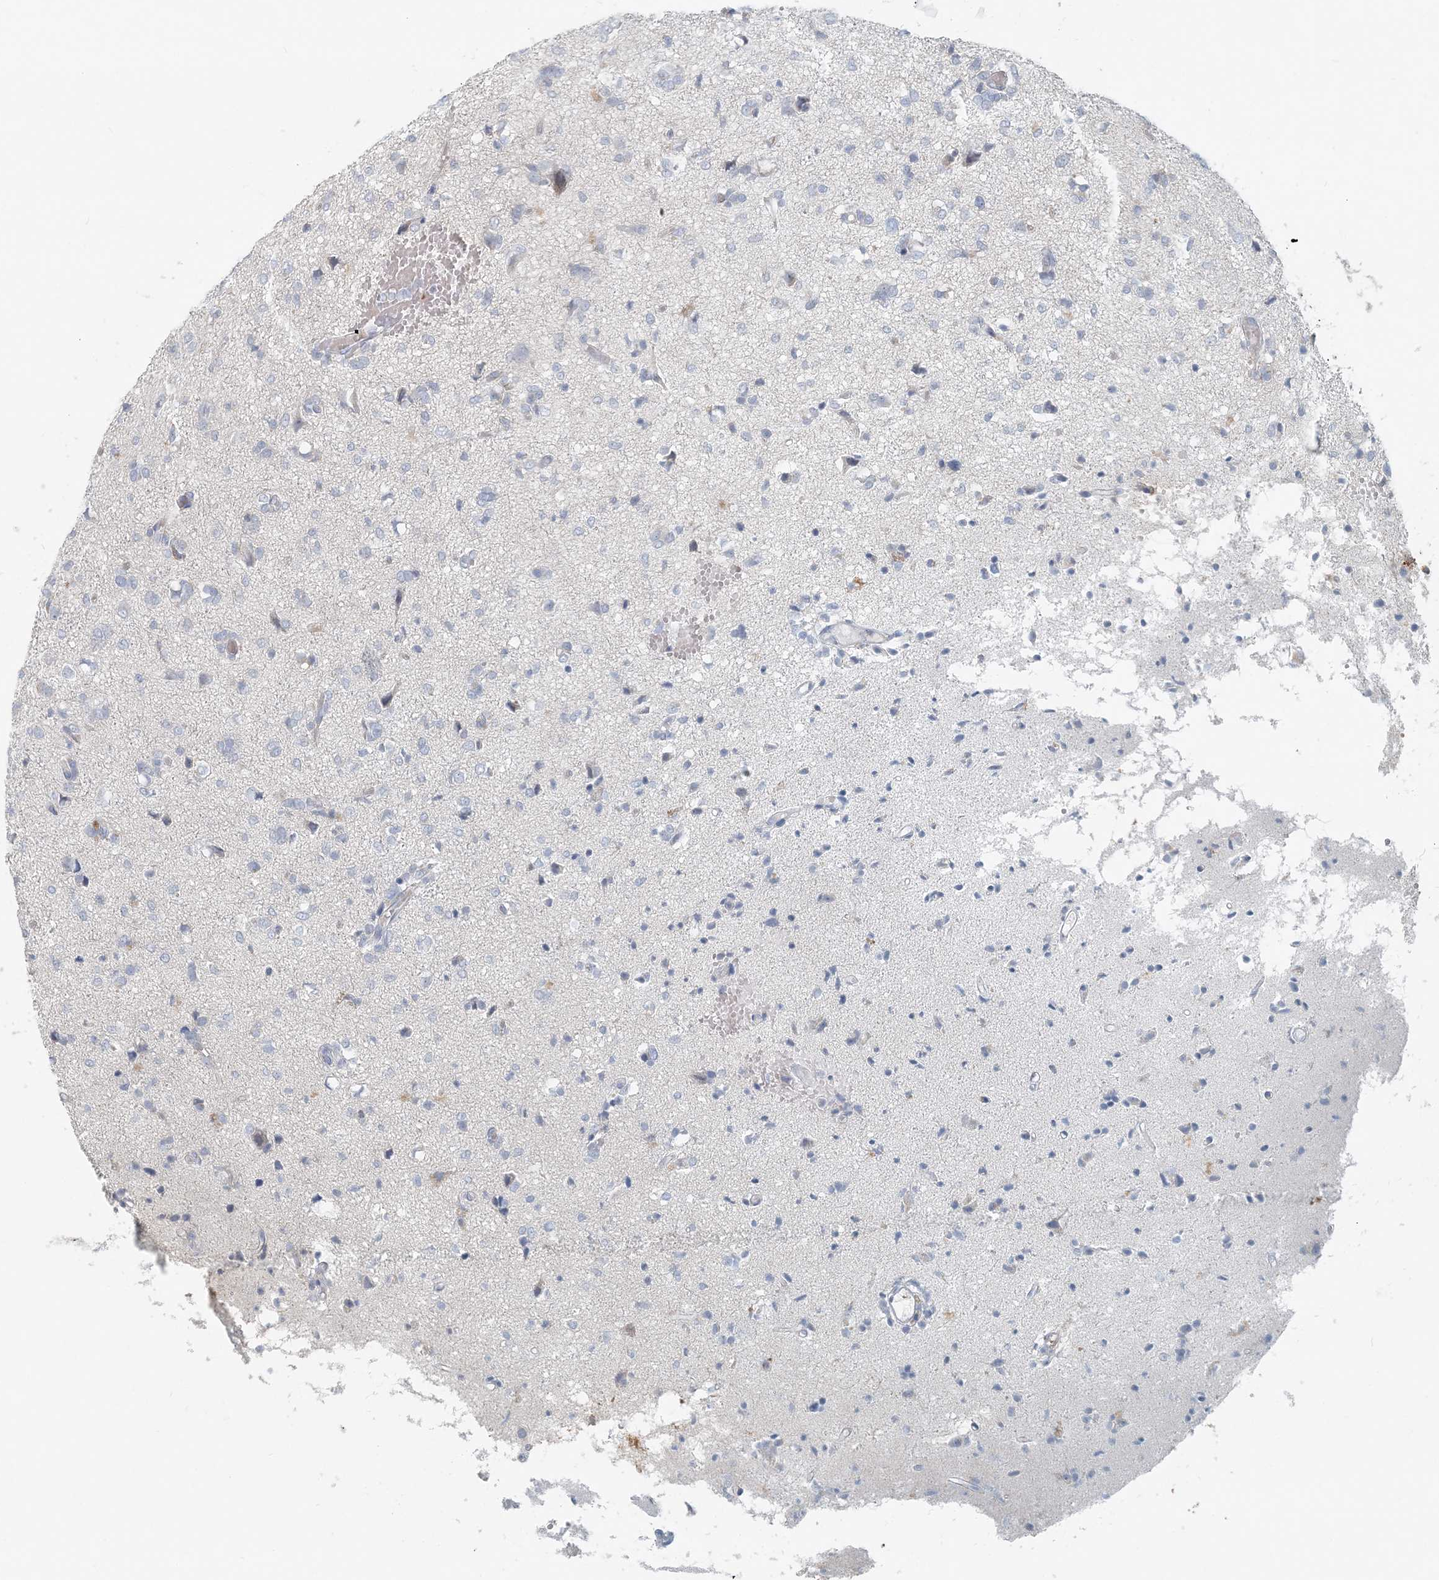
{"staining": {"intensity": "negative", "quantity": "none", "location": "none"}, "tissue": "glioma", "cell_type": "Tumor cells", "image_type": "cancer", "snomed": [{"axis": "morphology", "description": "Glioma, malignant, High grade"}, {"axis": "topography", "description": "Brain"}], "caption": "The IHC image has no significant expression in tumor cells of high-grade glioma (malignant) tissue. Brightfield microscopy of immunohistochemistry (IHC) stained with DAB (3,3'-diaminobenzidine) (brown) and hematoxylin (blue), captured at high magnification.", "gene": "NAA11", "patient": {"sex": "female", "age": 59}}